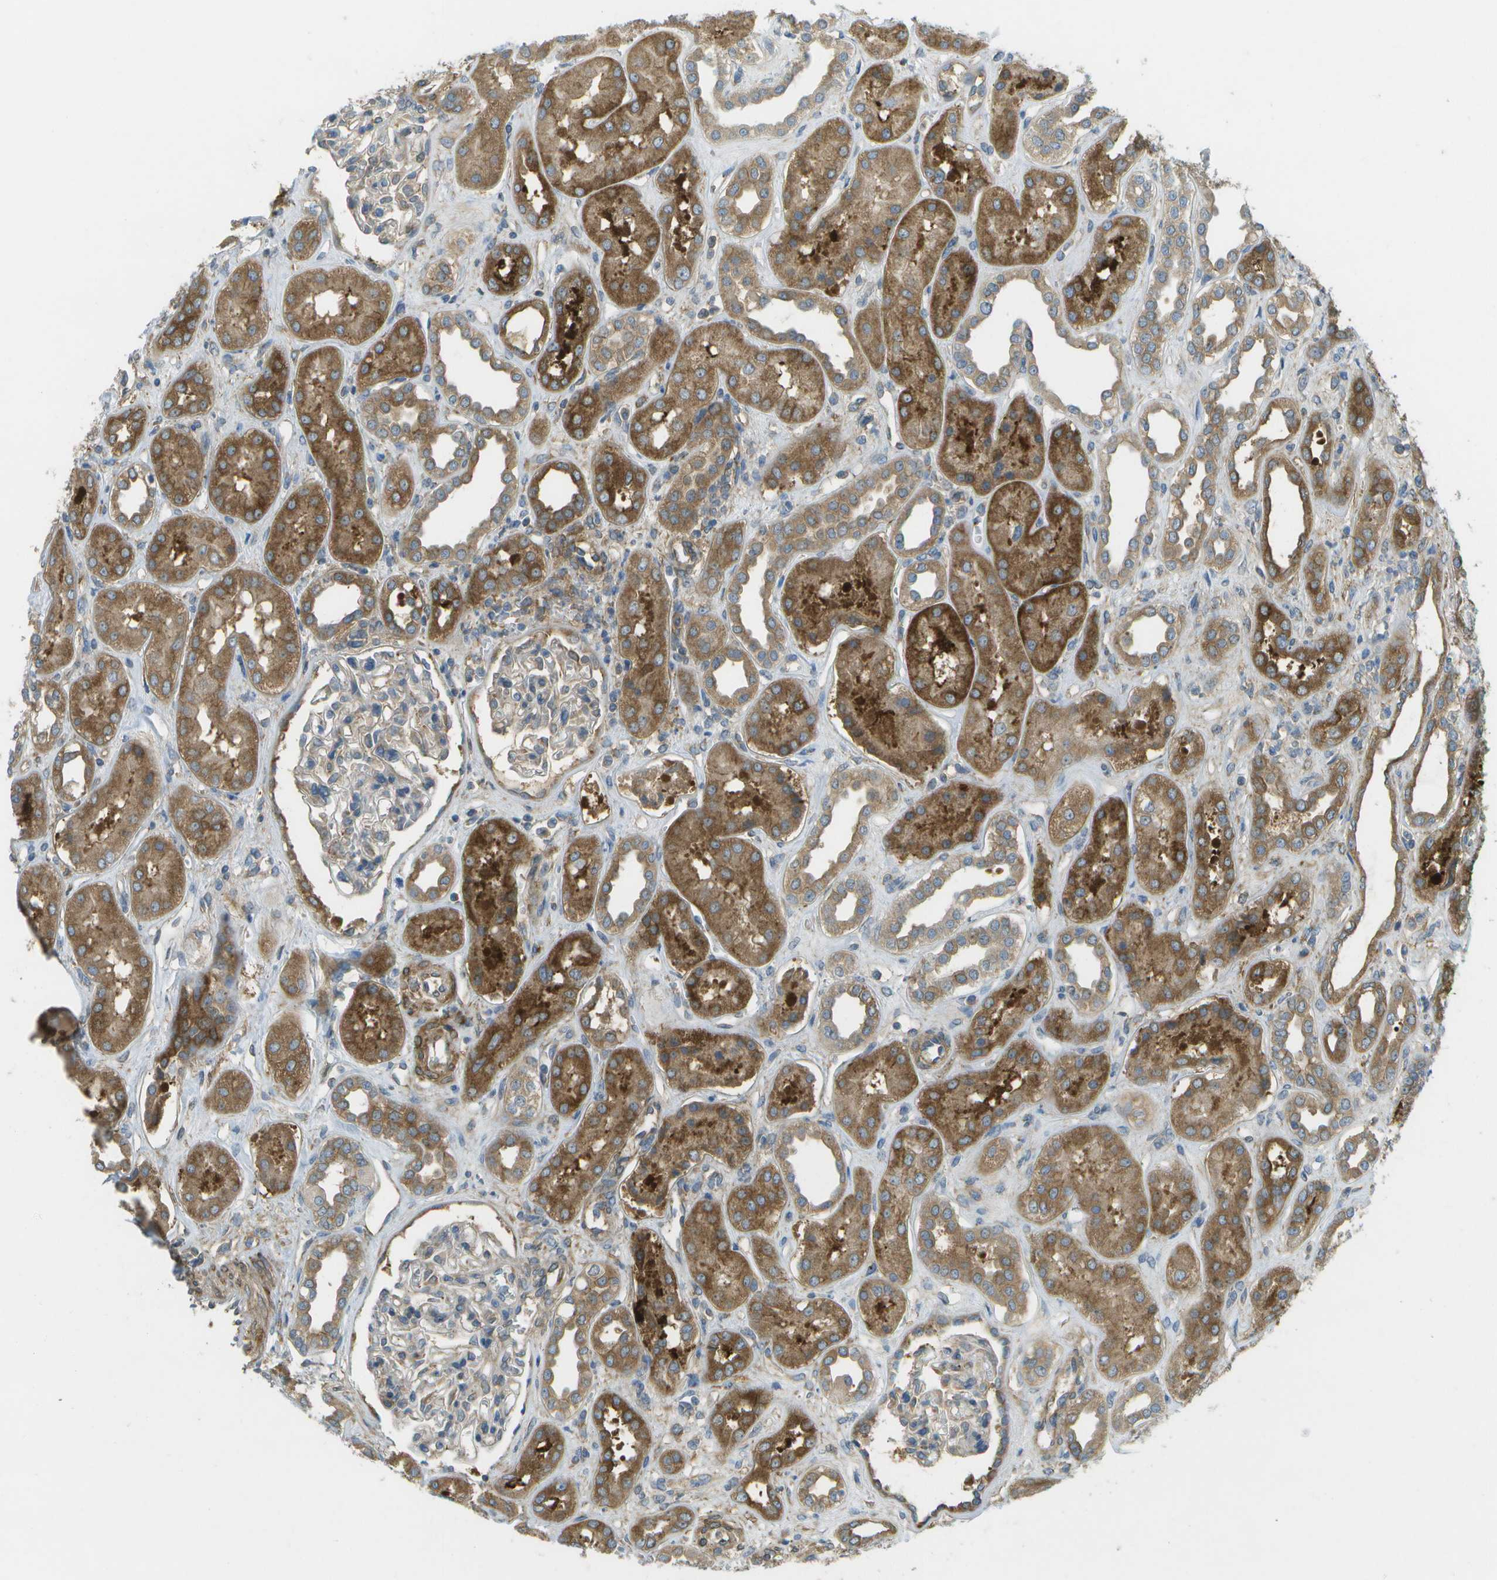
{"staining": {"intensity": "weak", "quantity": "<25%", "location": "cytoplasmic/membranous"}, "tissue": "kidney", "cell_type": "Cells in glomeruli", "image_type": "normal", "snomed": [{"axis": "morphology", "description": "Normal tissue, NOS"}, {"axis": "topography", "description": "Kidney"}], "caption": "This histopathology image is of normal kidney stained with immunohistochemistry to label a protein in brown with the nuclei are counter-stained blue. There is no positivity in cells in glomeruli.", "gene": "WNK2", "patient": {"sex": "male", "age": 59}}